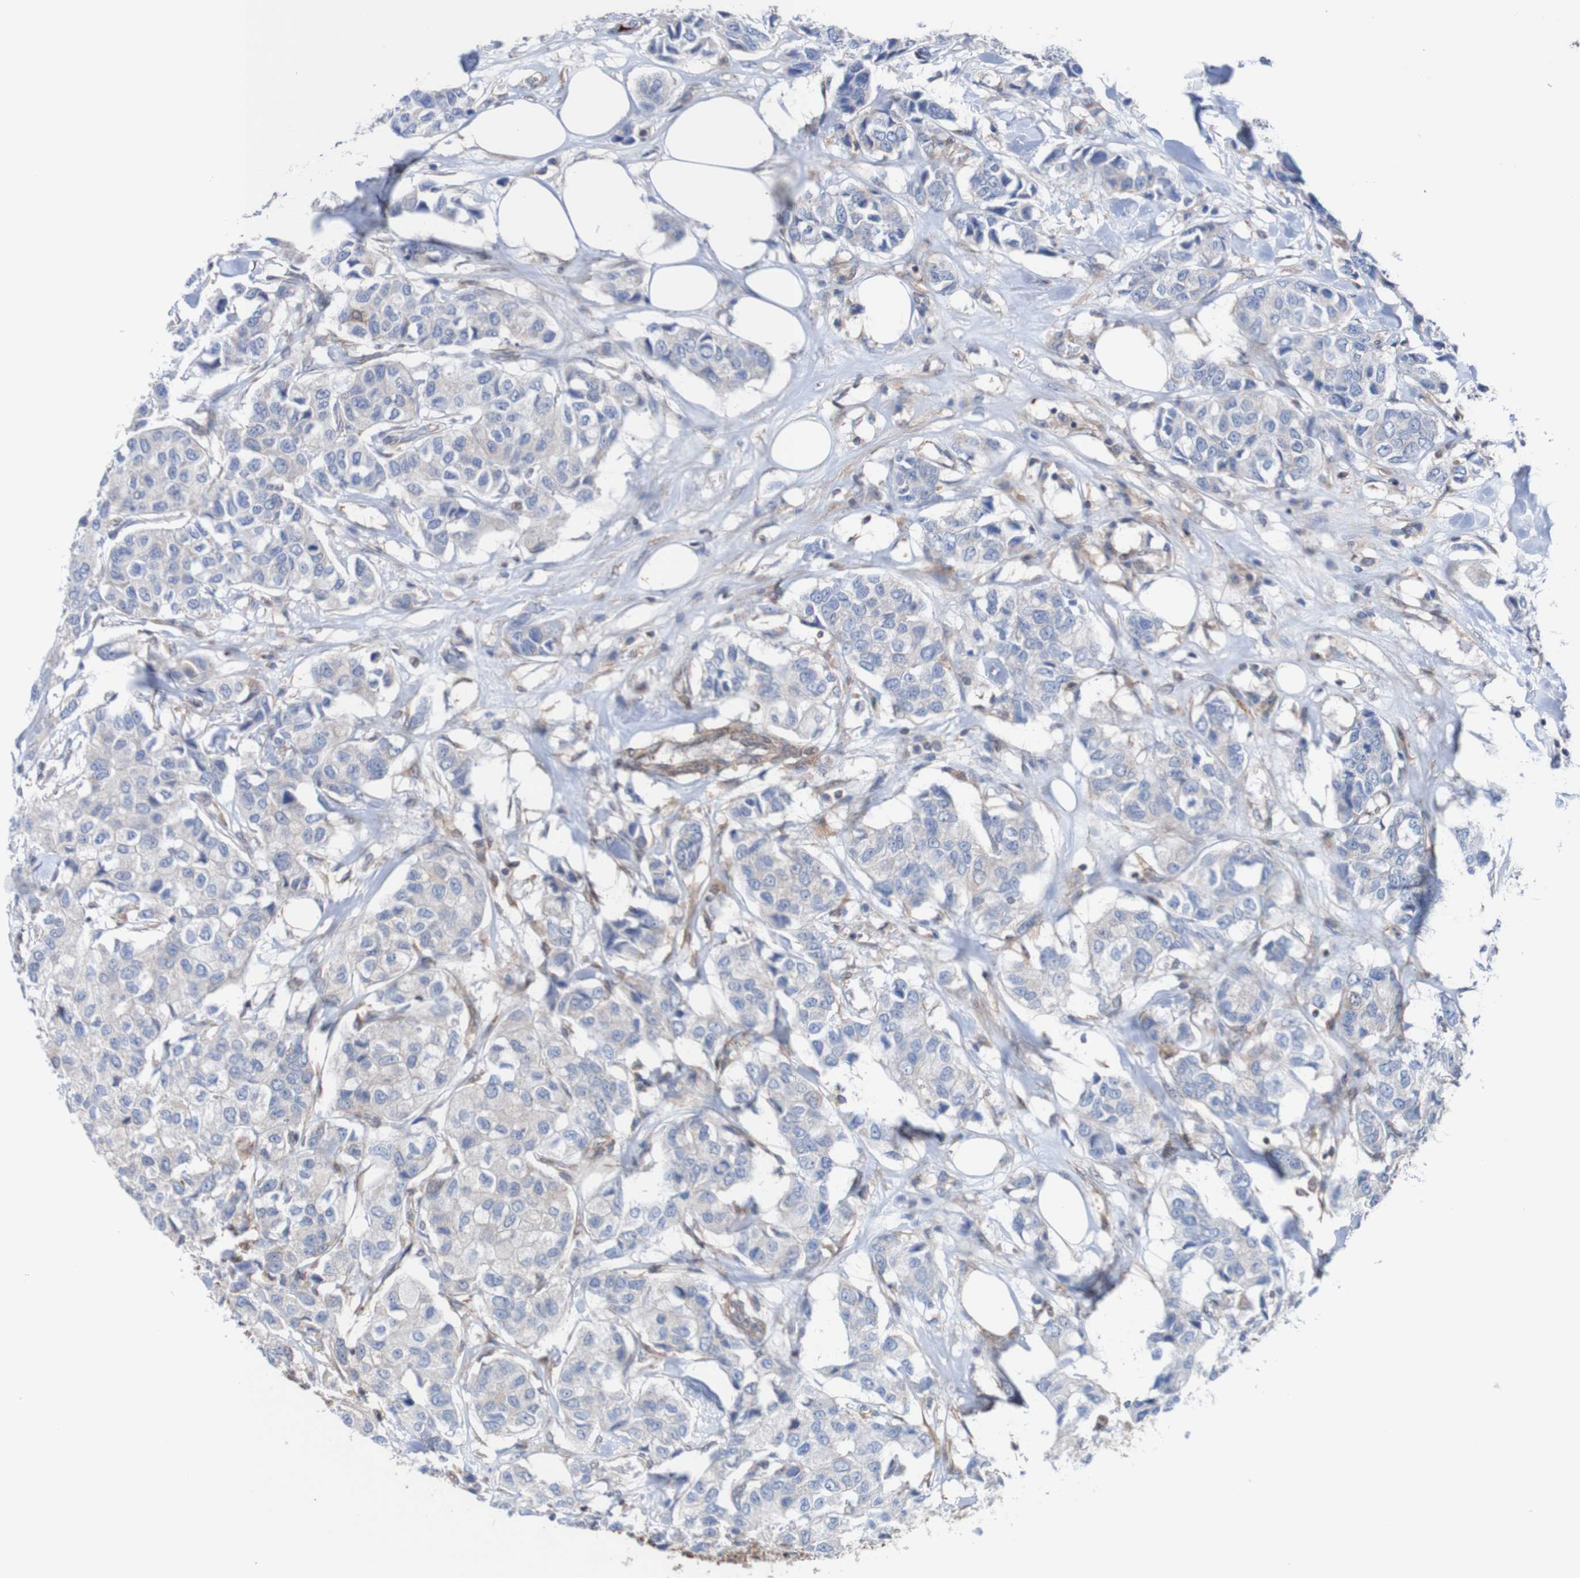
{"staining": {"intensity": "negative", "quantity": "none", "location": "none"}, "tissue": "breast cancer", "cell_type": "Tumor cells", "image_type": "cancer", "snomed": [{"axis": "morphology", "description": "Duct carcinoma"}, {"axis": "topography", "description": "Breast"}], "caption": "Breast intraductal carcinoma was stained to show a protein in brown. There is no significant staining in tumor cells. (Brightfield microscopy of DAB (3,3'-diaminobenzidine) immunohistochemistry at high magnification).", "gene": "RIGI", "patient": {"sex": "female", "age": 80}}